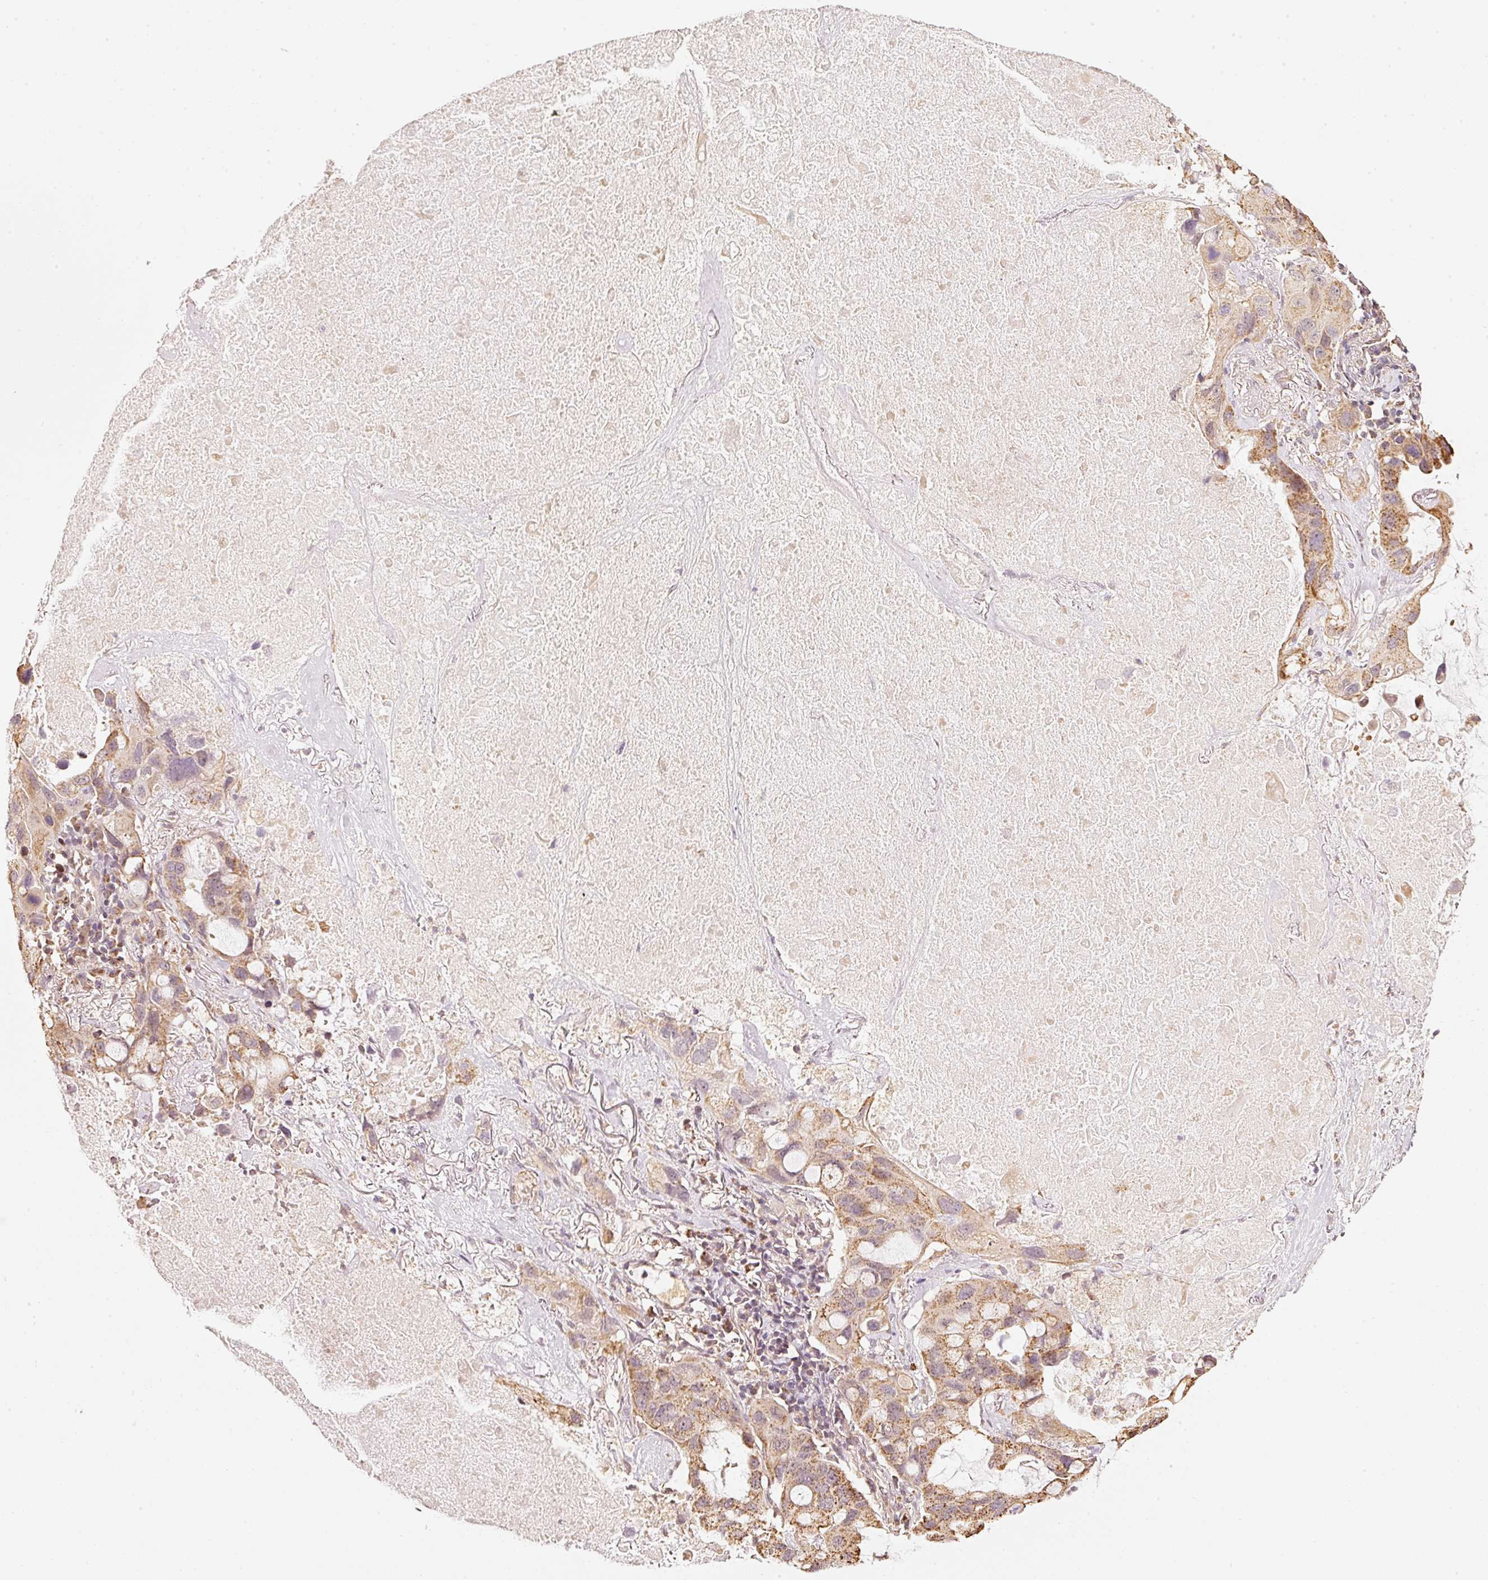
{"staining": {"intensity": "moderate", "quantity": "25%-75%", "location": "cytoplasmic/membranous"}, "tissue": "lung cancer", "cell_type": "Tumor cells", "image_type": "cancer", "snomed": [{"axis": "morphology", "description": "Squamous cell carcinoma, NOS"}, {"axis": "topography", "description": "Lung"}], "caption": "Moderate cytoplasmic/membranous staining for a protein is identified in about 25%-75% of tumor cells of lung squamous cell carcinoma using immunohistochemistry (IHC).", "gene": "RAB35", "patient": {"sex": "female", "age": 73}}